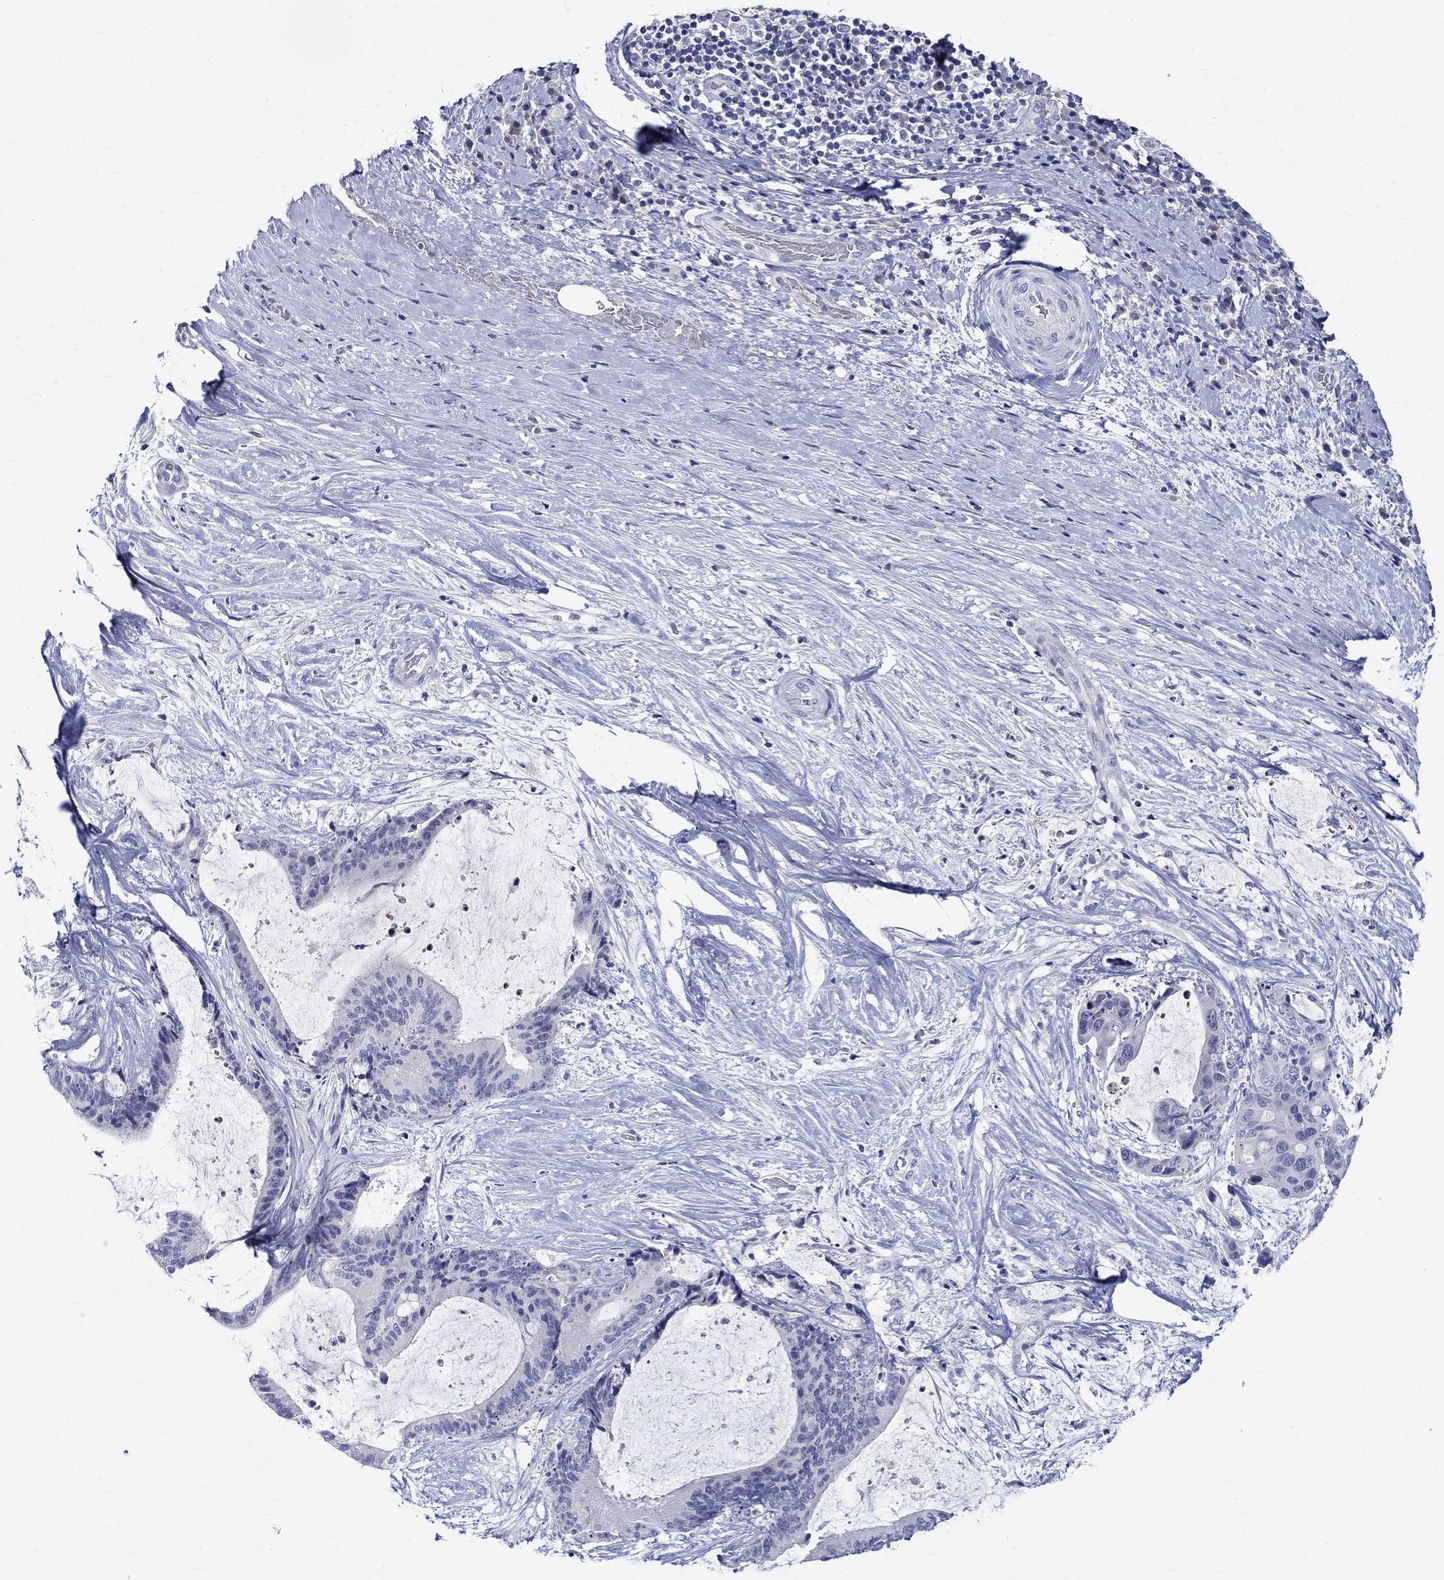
{"staining": {"intensity": "negative", "quantity": "none", "location": "none"}, "tissue": "liver cancer", "cell_type": "Tumor cells", "image_type": "cancer", "snomed": [{"axis": "morphology", "description": "Cholangiocarcinoma"}, {"axis": "topography", "description": "Liver"}], "caption": "This is a micrograph of immunohistochemistry staining of liver cancer, which shows no expression in tumor cells.", "gene": "CETN1", "patient": {"sex": "female", "age": 73}}